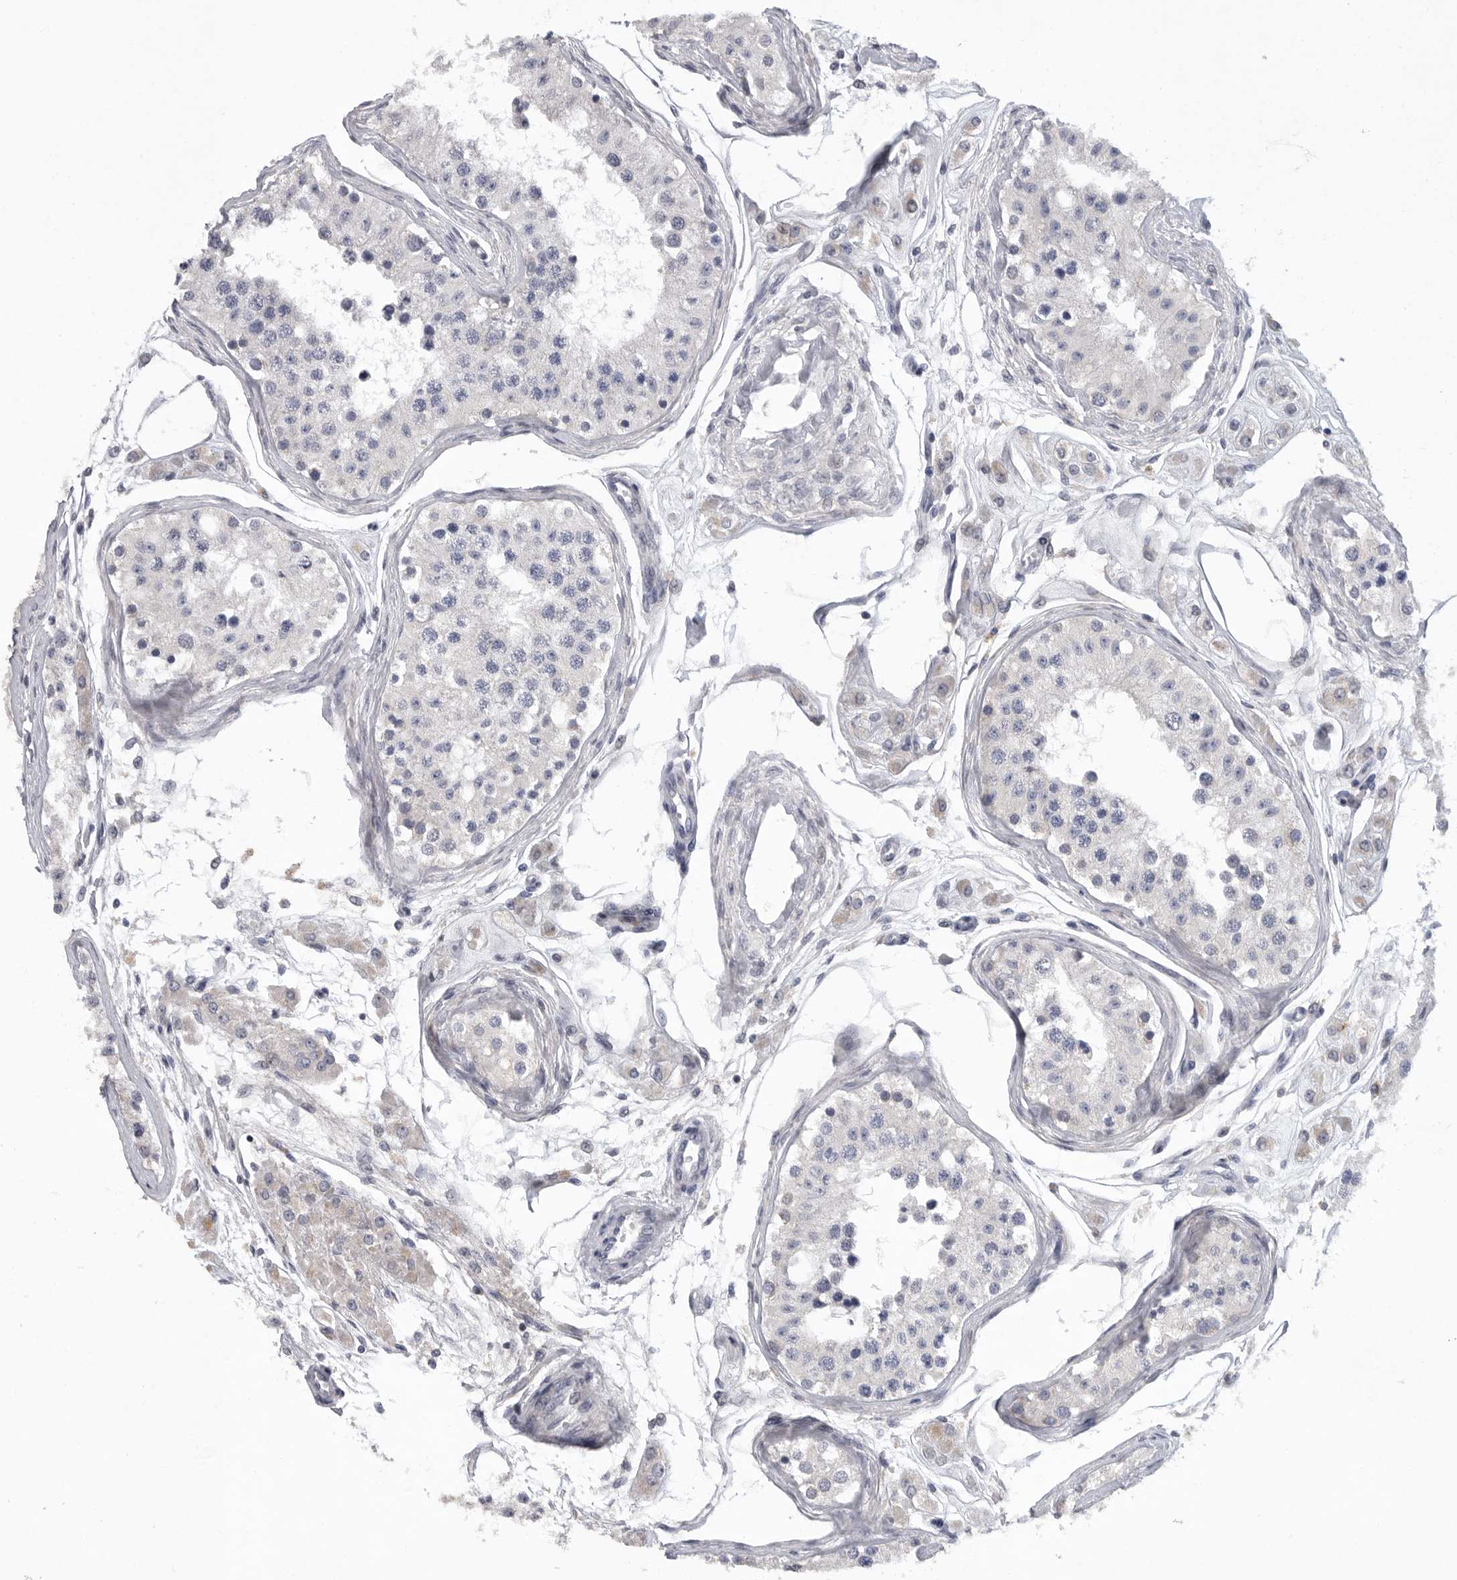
{"staining": {"intensity": "negative", "quantity": "none", "location": "none"}, "tissue": "testis", "cell_type": "Cells in seminiferous ducts", "image_type": "normal", "snomed": [{"axis": "morphology", "description": "Normal tissue, NOS"}, {"axis": "morphology", "description": "Adenocarcinoma, metastatic, NOS"}, {"axis": "topography", "description": "Testis"}], "caption": "DAB immunohistochemical staining of normal testis displays no significant expression in cells in seminiferous ducts. Brightfield microscopy of immunohistochemistry (IHC) stained with DAB (3,3'-diaminobenzidine) (brown) and hematoxylin (blue), captured at high magnification.", "gene": "USP24", "patient": {"sex": "male", "age": 26}}